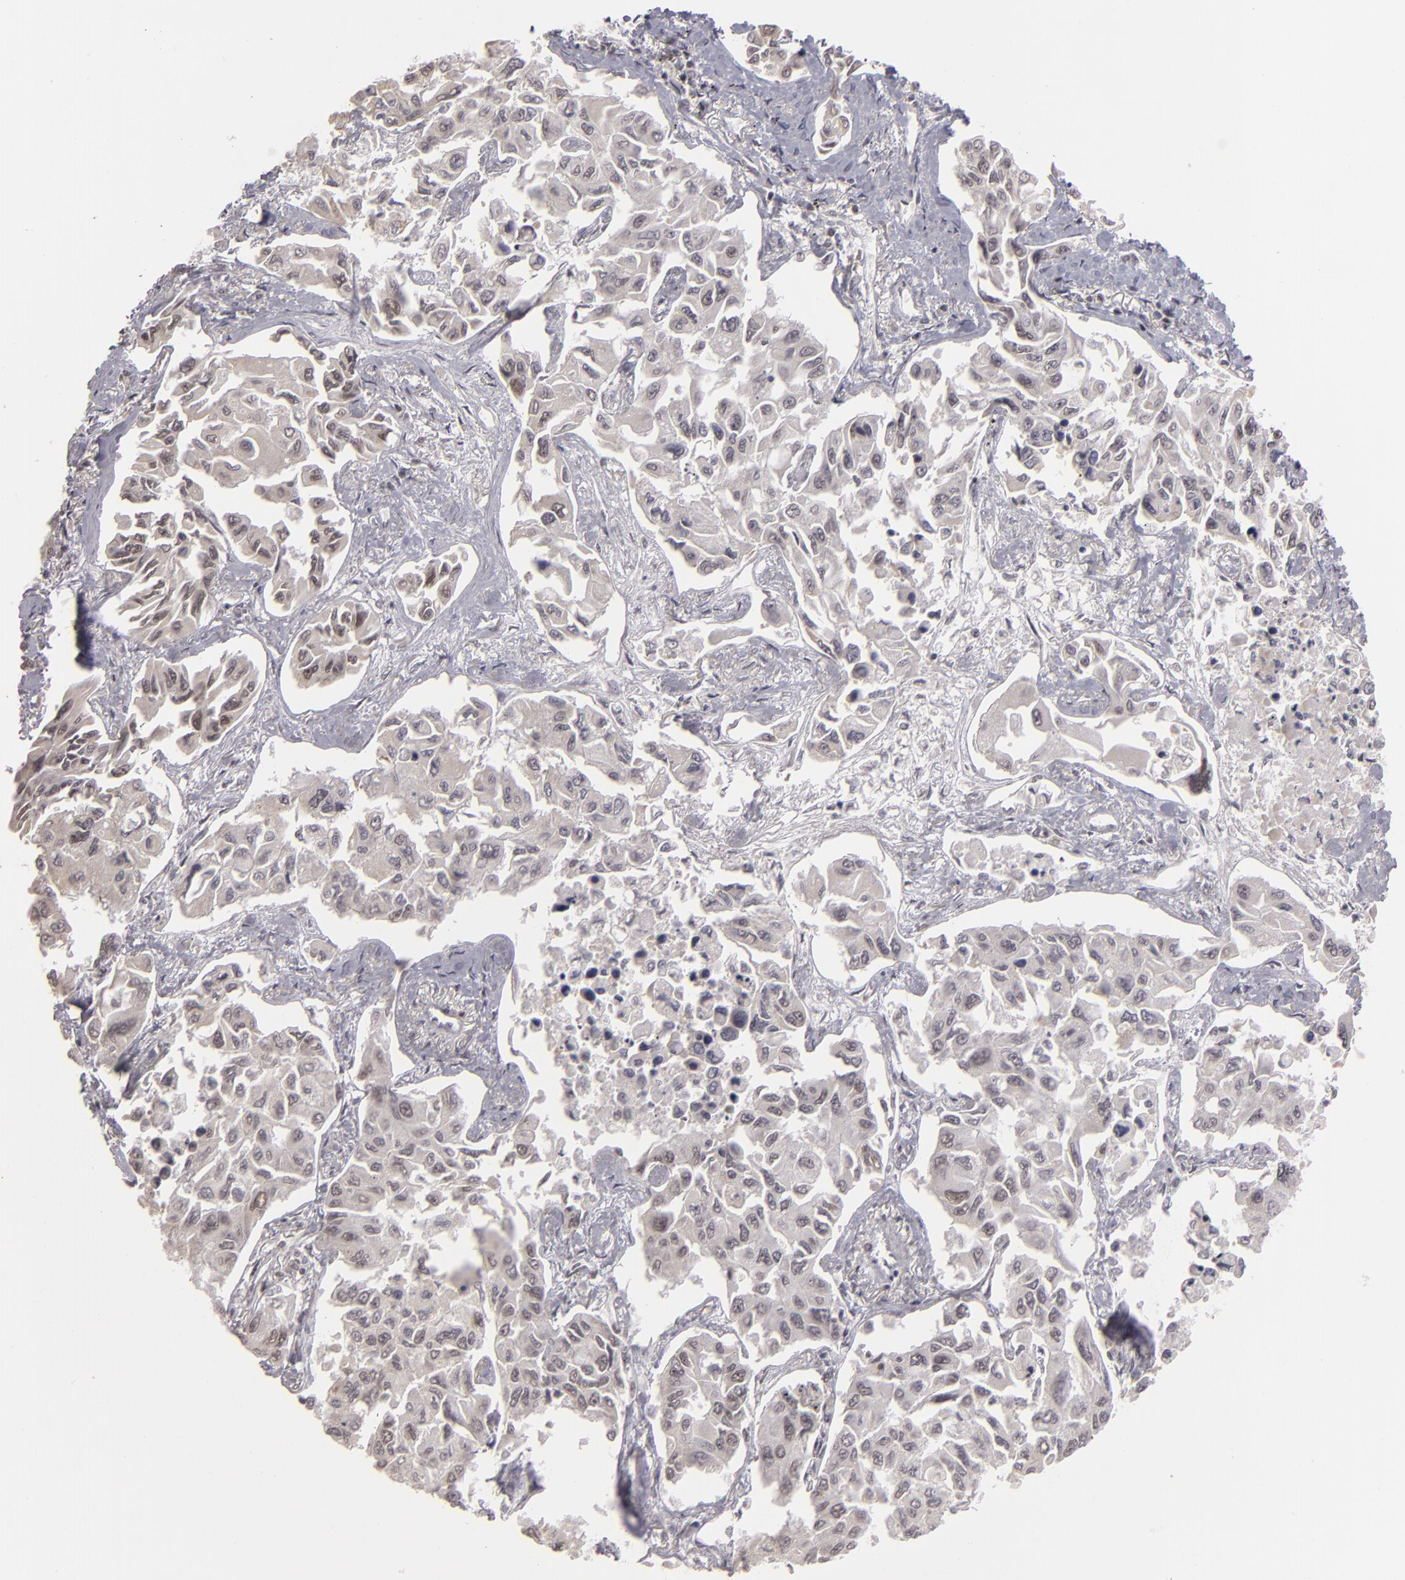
{"staining": {"intensity": "weak", "quantity": "<25%", "location": "cytoplasmic/membranous,nuclear"}, "tissue": "lung cancer", "cell_type": "Tumor cells", "image_type": "cancer", "snomed": [{"axis": "morphology", "description": "Adenocarcinoma, NOS"}, {"axis": "topography", "description": "Lung"}], "caption": "The photomicrograph exhibits no significant positivity in tumor cells of lung adenocarcinoma. (Immunohistochemistry (ihc), brightfield microscopy, high magnification).", "gene": "DAXX", "patient": {"sex": "male", "age": 64}}